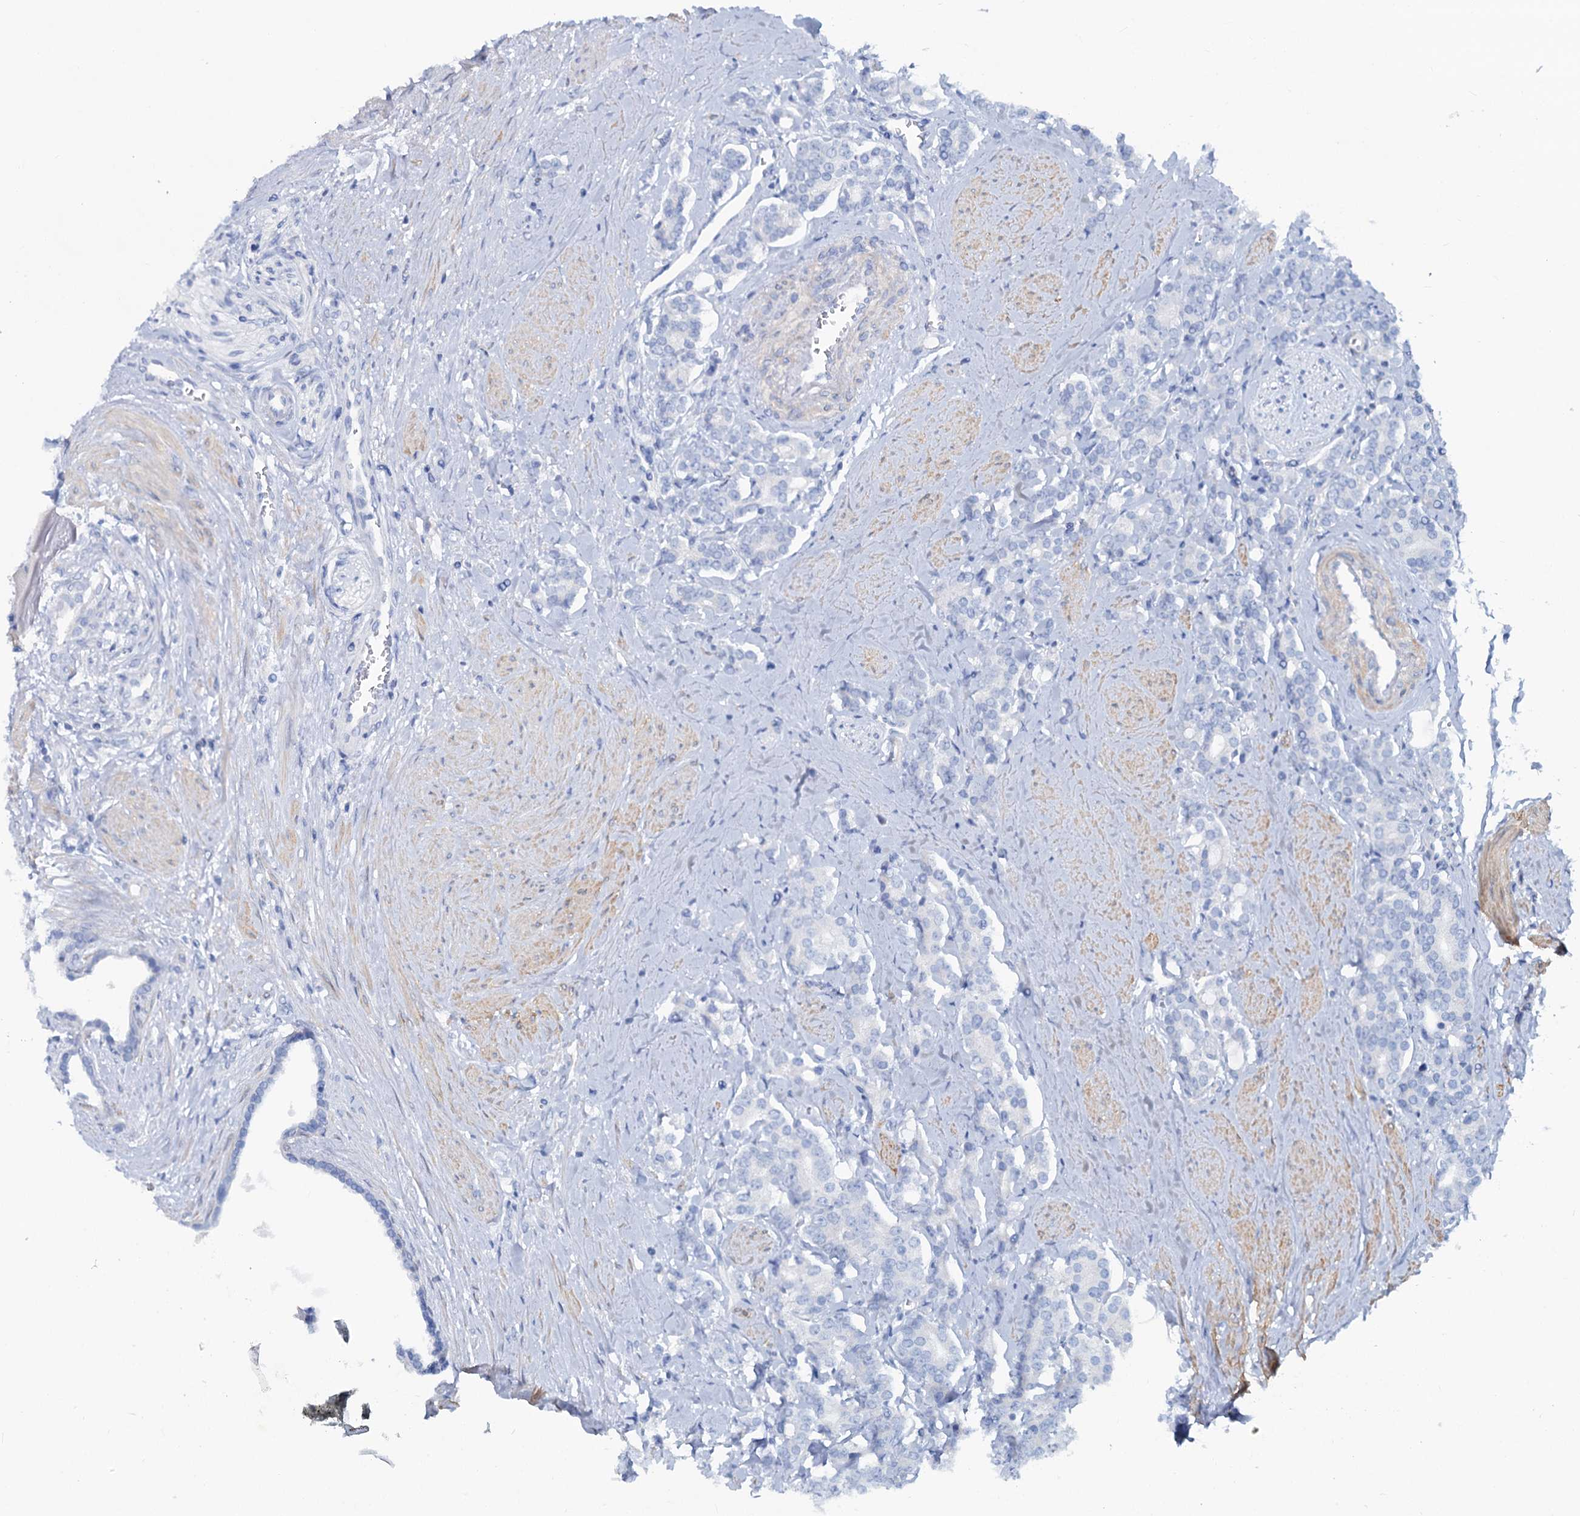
{"staining": {"intensity": "negative", "quantity": "none", "location": "none"}, "tissue": "prostate cancer", "cell_type": "Tumor cells", "image_type": "cancer", "snomed": [{"axis": "morphology", "description": "Adenocarcinoma, High grade"}, {"axis": "topography", "description": "Prostate"}], "caption": "Immunohistochemical staining of human adenocarcinoma (high-grade) (prostate) demonstrates no significant staining in tumor cells. Nuclei are stained in blue.", "gene": "SLC1A3", "patient": {"sex": "male", "age": 62}}